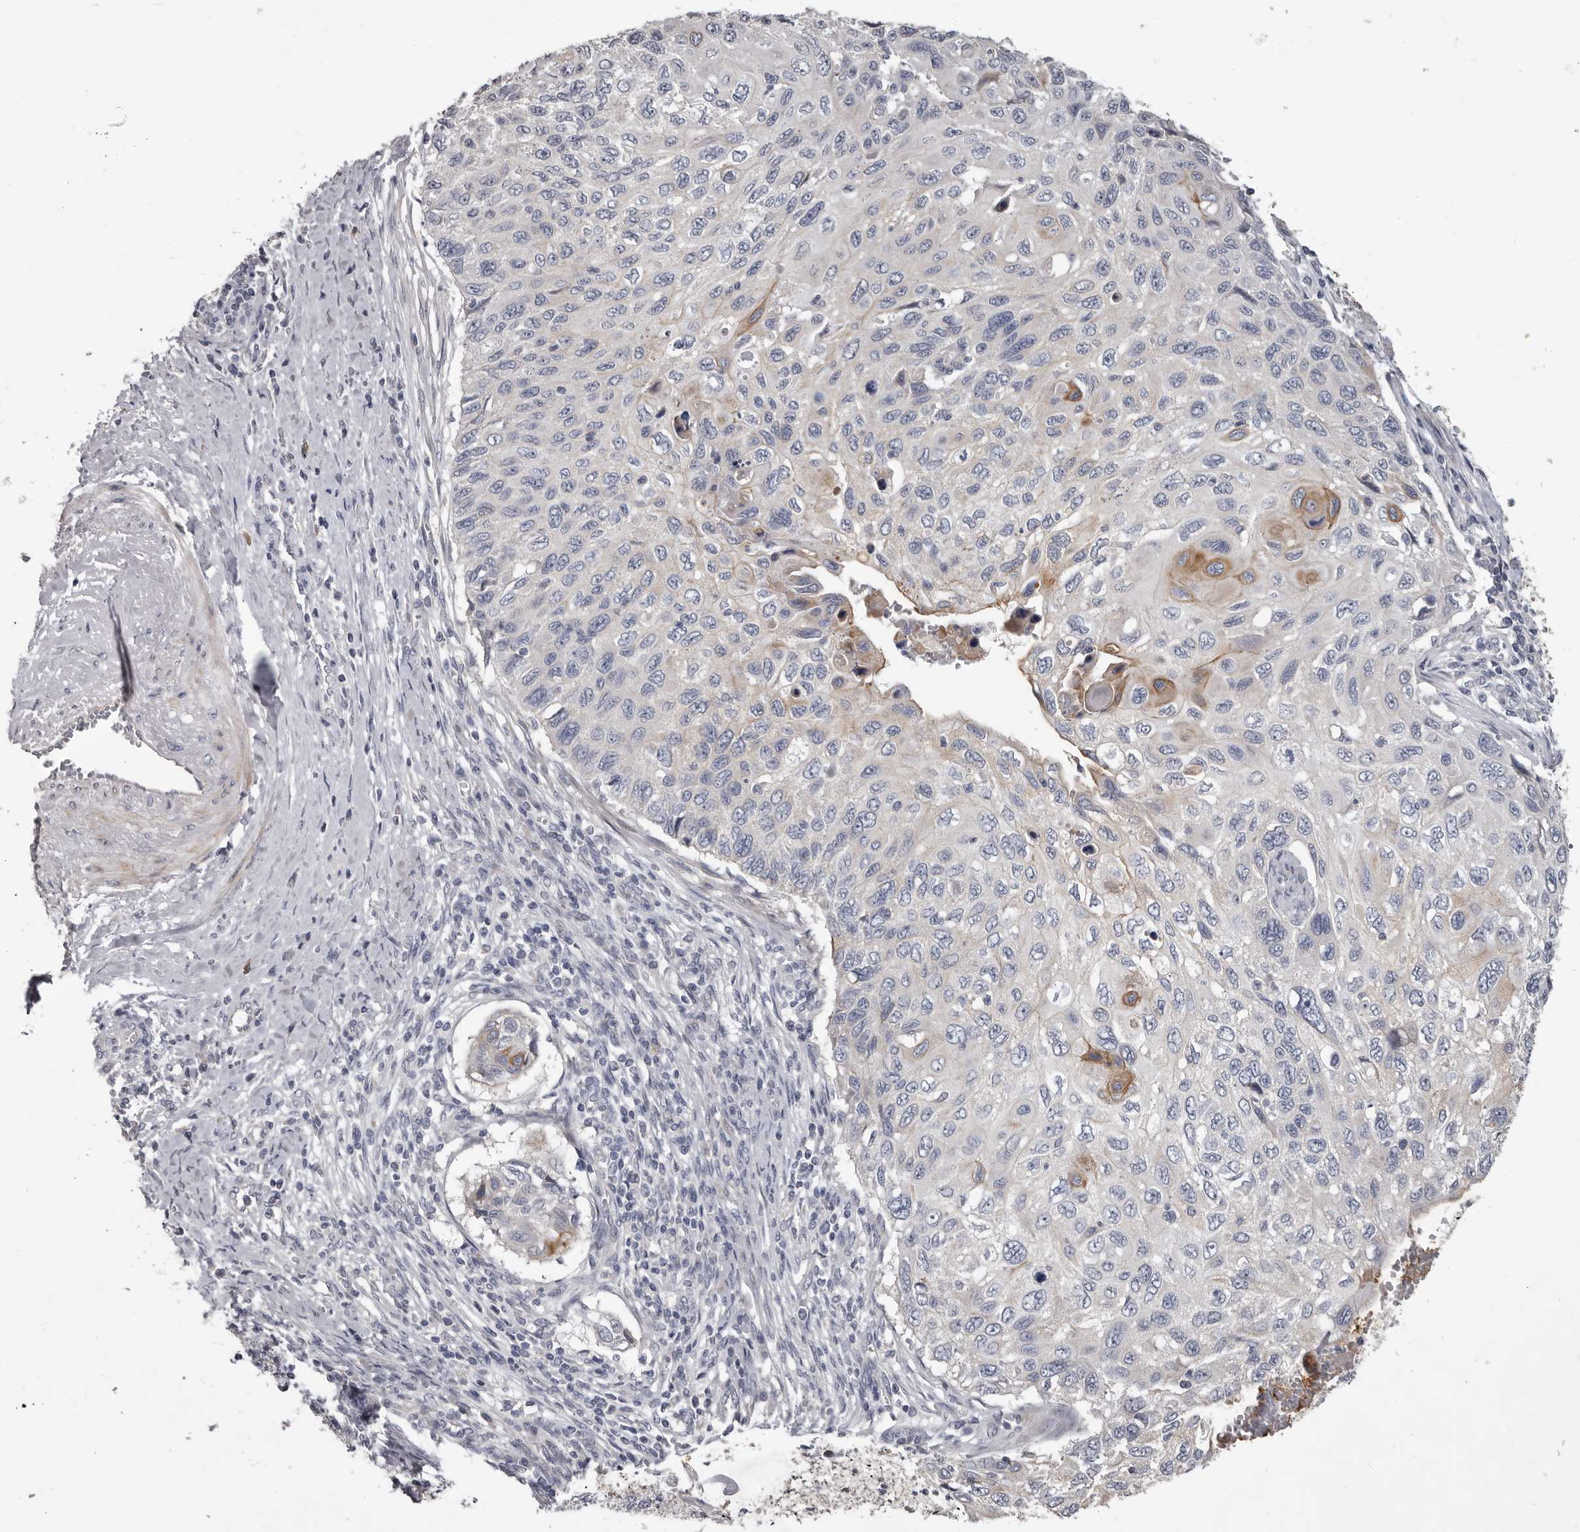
{"staining": {"intensity": "moderate", "quantity": "<25%", "location": "cytoplasmic/membranous"}, "tissue": "cervical cancer", "cell_type": "Tumor cells", "image_type": "cancer", "snomed": [{"axis": "morphology", "description": "Squamous cell carcinoma, NOS"}, {"axis": "topography", "description": "Cervix"}], "caption": "DAB (3,3'-diaminobenzidine) immunohistochemical staining of human cervical cancer displays moderate cytoplasmic/membranous protein positivity in approximately <25% of tumor cells. Immunohistochemistry stains the protein of interest in brown and the nuclei are stained blue.", "gene": "LPAR6", "patient": {"sex": "female", "age": 70}}